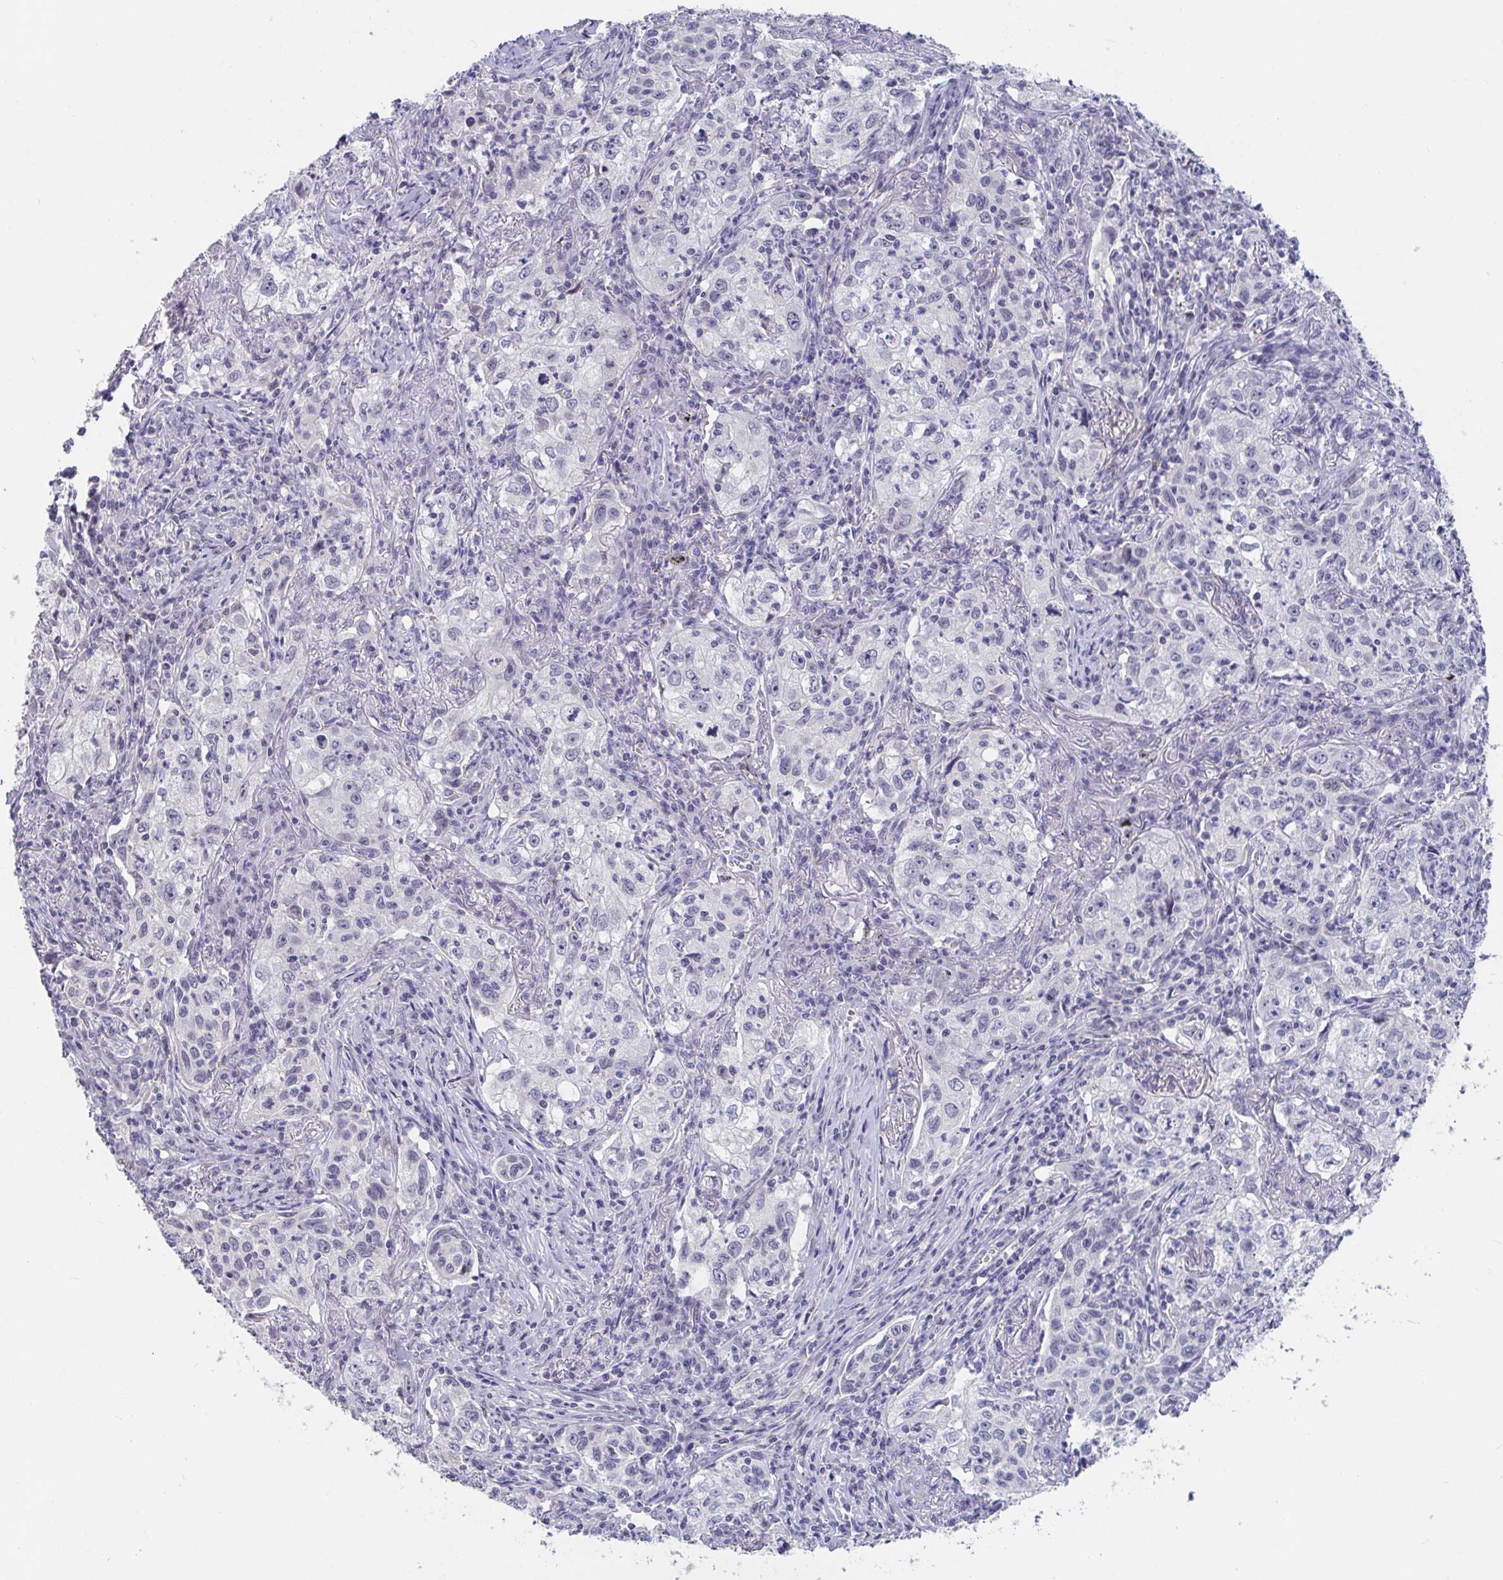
{"staining": {"intensity": "negative", "quantity": "none", "location": "none"}, "tissue": "lung cancer", "cell_type": "Tumor cells", "image_type": "cancer", "snomed": [{"axis": "morphology", "description": "Squamous cell carcinoma, NOS"}, {"axis": "topography", "description": "Lung"}], "caption": "Photomicrograph shows no protein staining in tumor cells of lung cancer (squamous cell carcinoma) tissue.", "gene": "FAM156B", "patient": {"sex": "male", "age": 71}}